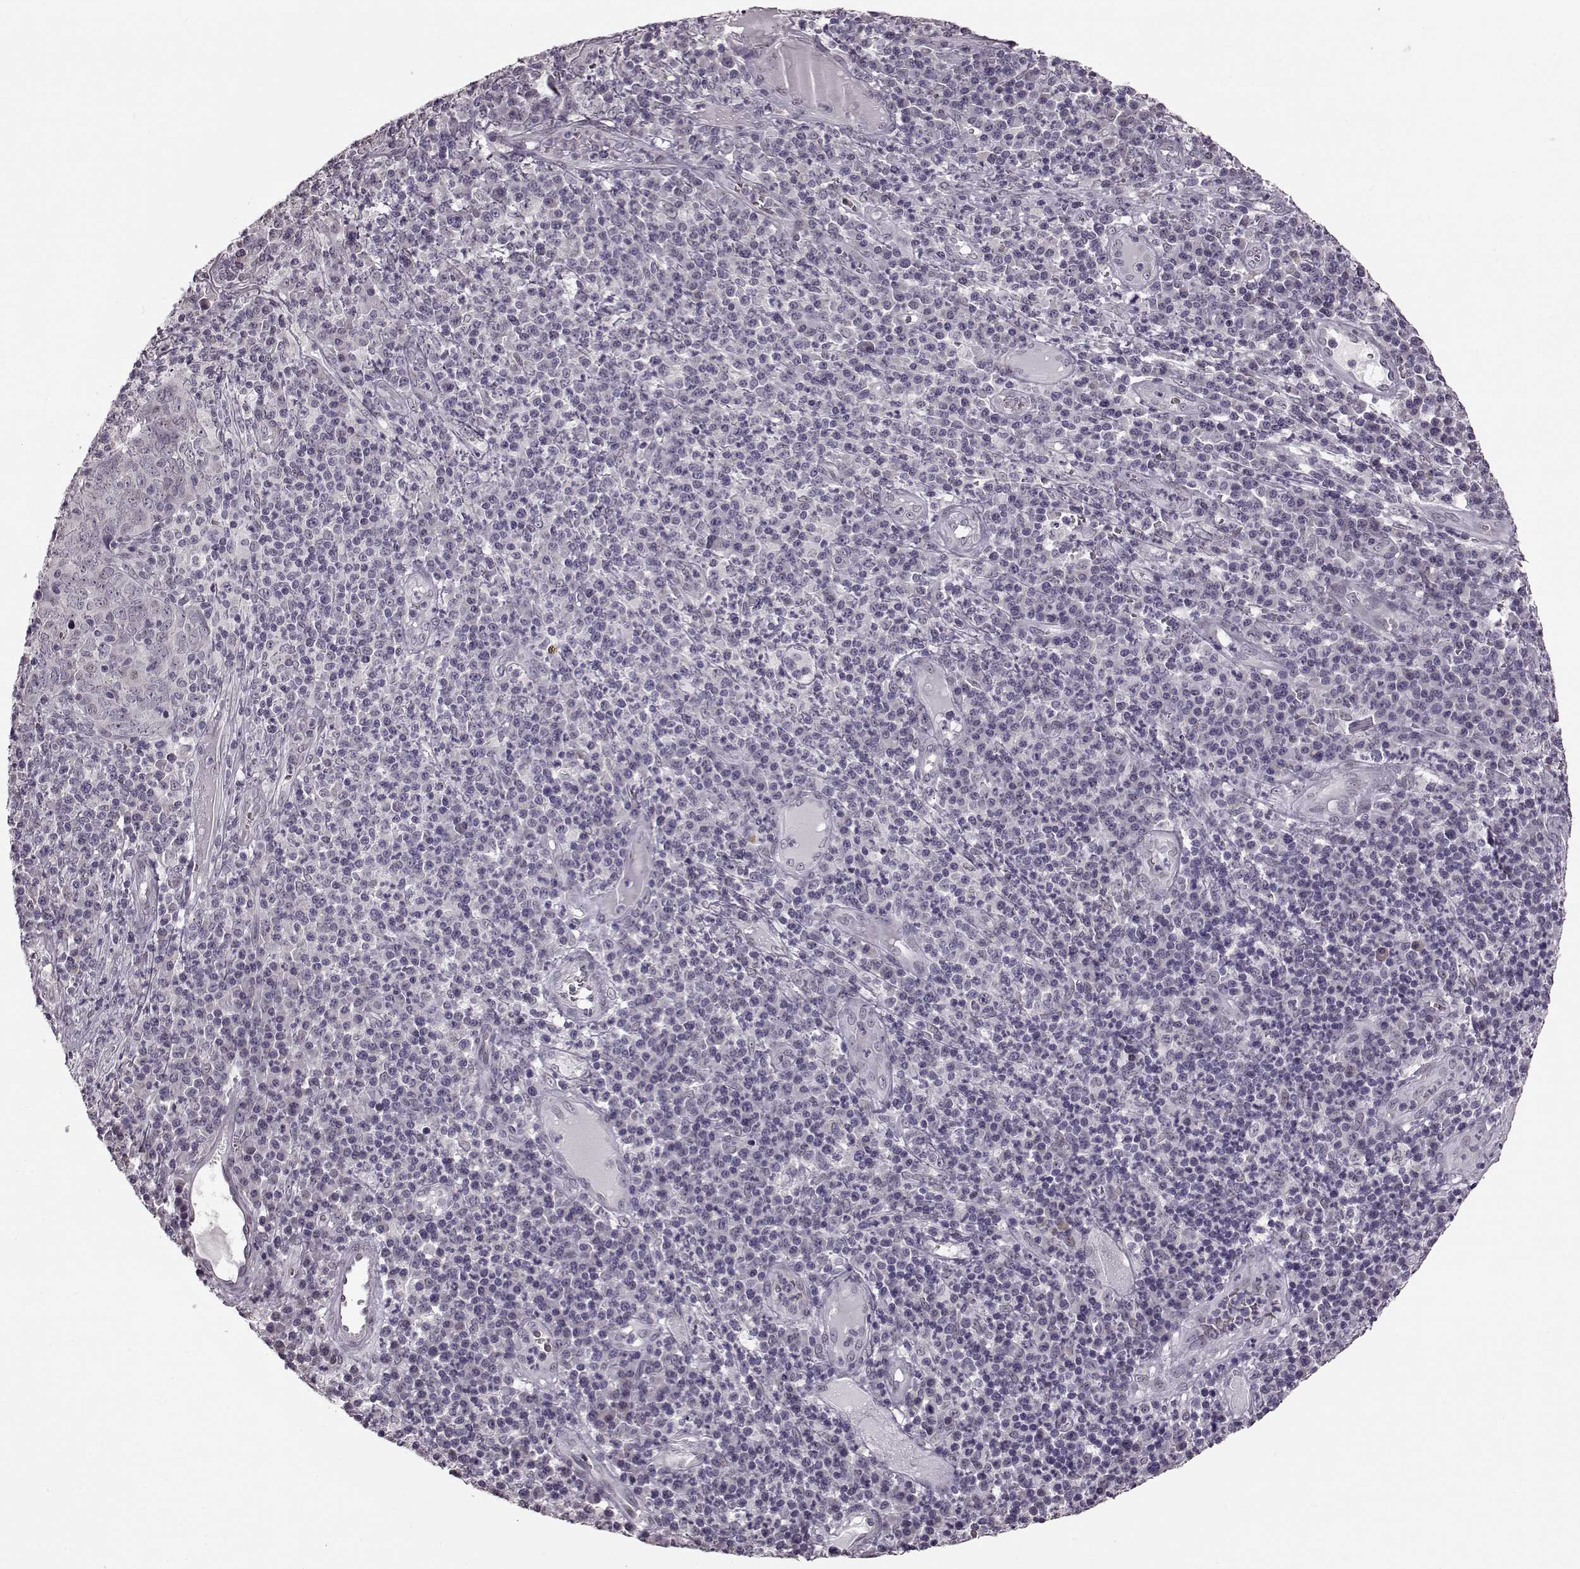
{"staining": {"intensity": "negative", "quantity": "none", "location": "none"}, "tissue": "skin cancer", "cell_type": "Tumor cells", "image_type": "cancer", "snomed": [{"axis": "morphology", "description": "Squamous cell carcinoma, NOS"}, {"axis": "topography", "description": "Skin"}, {"axis": "topography", "description": "Anal"}], "caption": "This micrograph is of squamous cell carcinoma (skin) stained with immunohistochemistry to label a protein in brown with the nuclei are counter-stained blue. There is no expression in tumor cells.", "gene": "STX1B", "patient": {"sex": "female", "age": 51}}